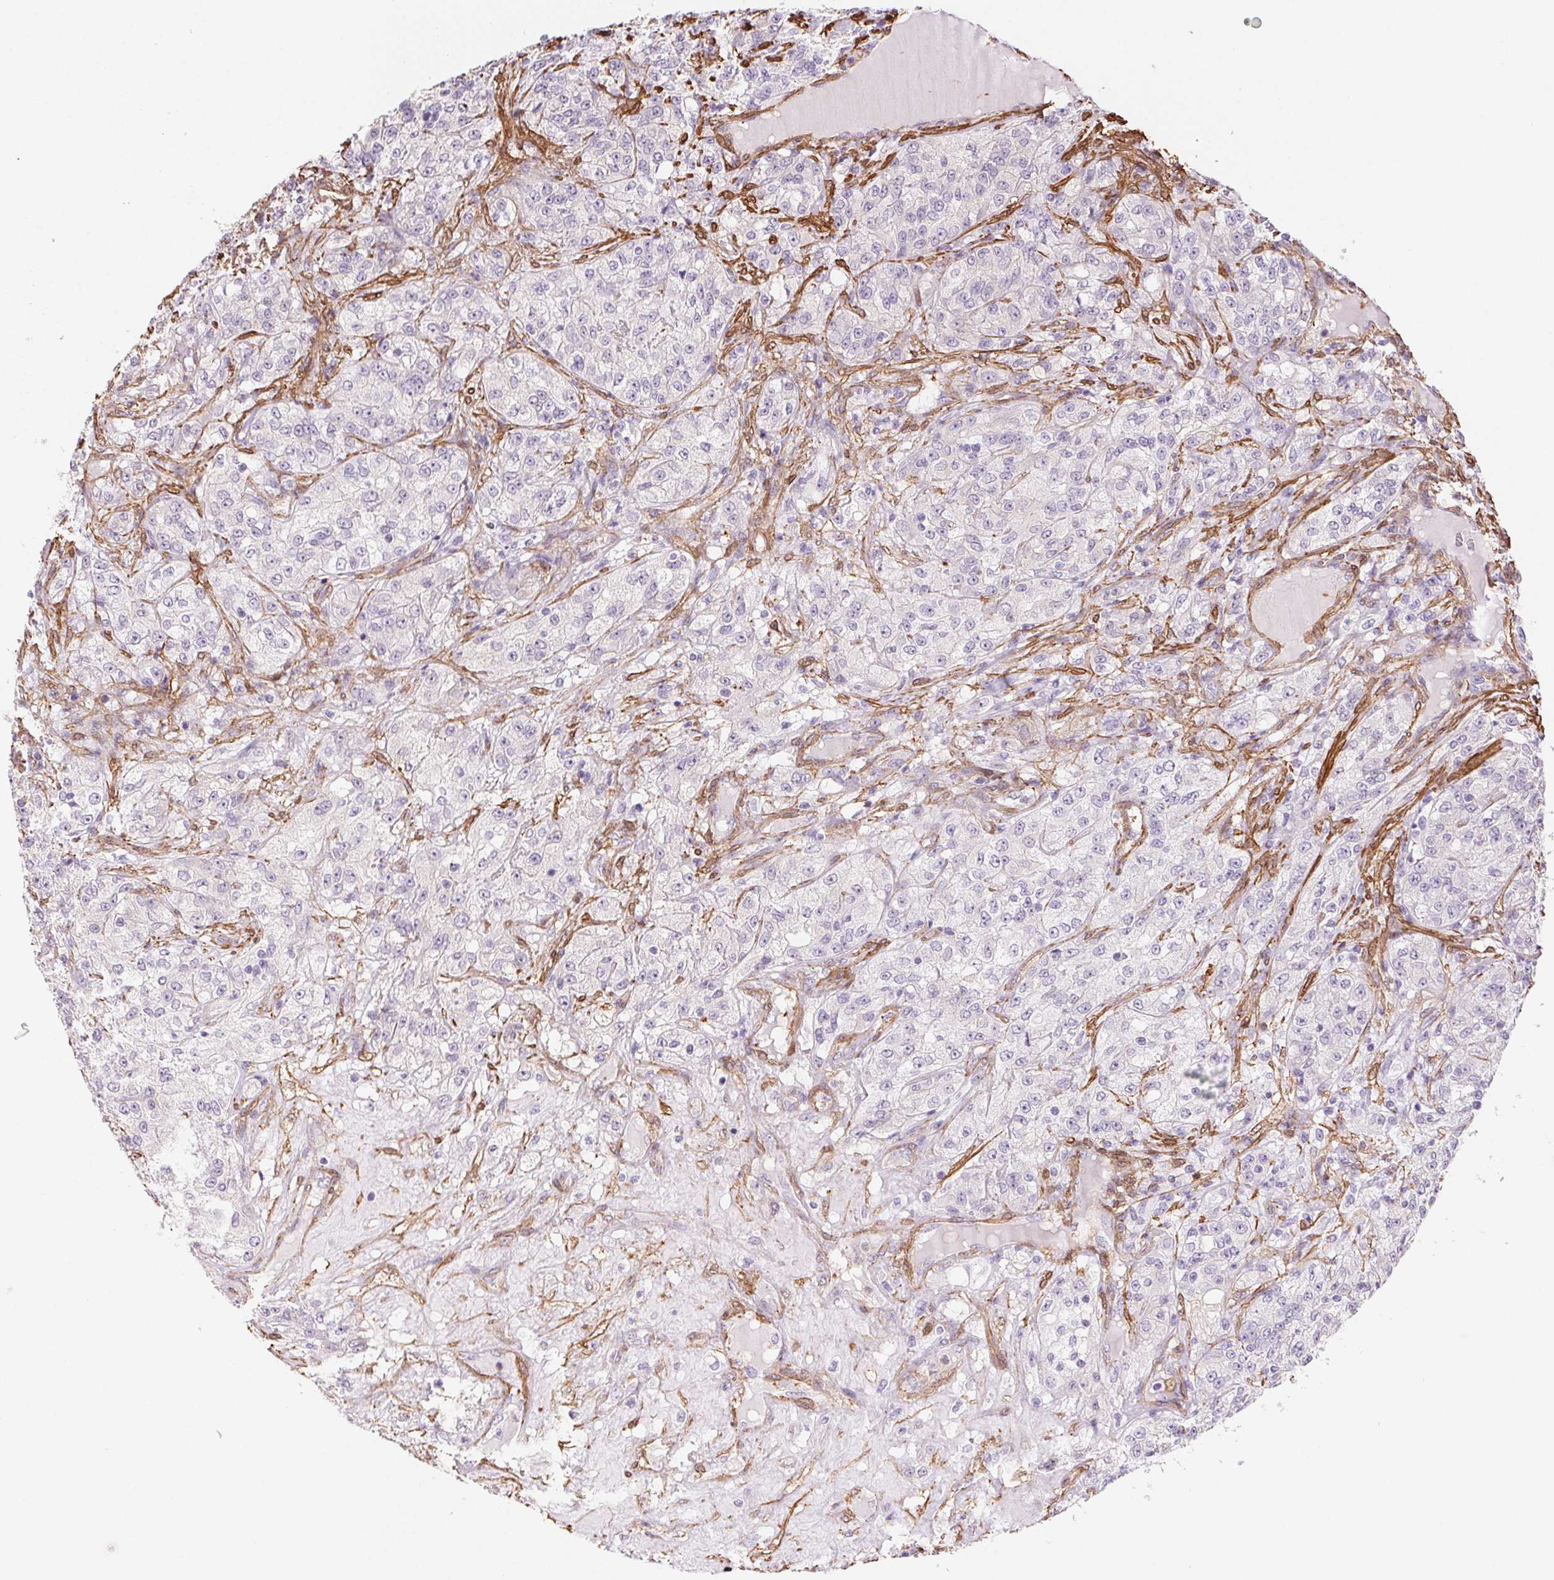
{"staining": {"intensity": "negative", "quantity": "none", "location": "none"}, "tissue": "renal cancer", "cell_type": "Tumor cells", "image_type": "cancer", "snomed": [{"axis": "morphology", "description": "Adenocarcinoma, NOS"}, {"axis": "topography", "description": "Kidney"}], "caption": "Protein analysis of adenocarcinoma (renal) displays no significant positivity in tumor cells.", "gene": "GPX8", "patient": {"sex": "female", "age": 63}}